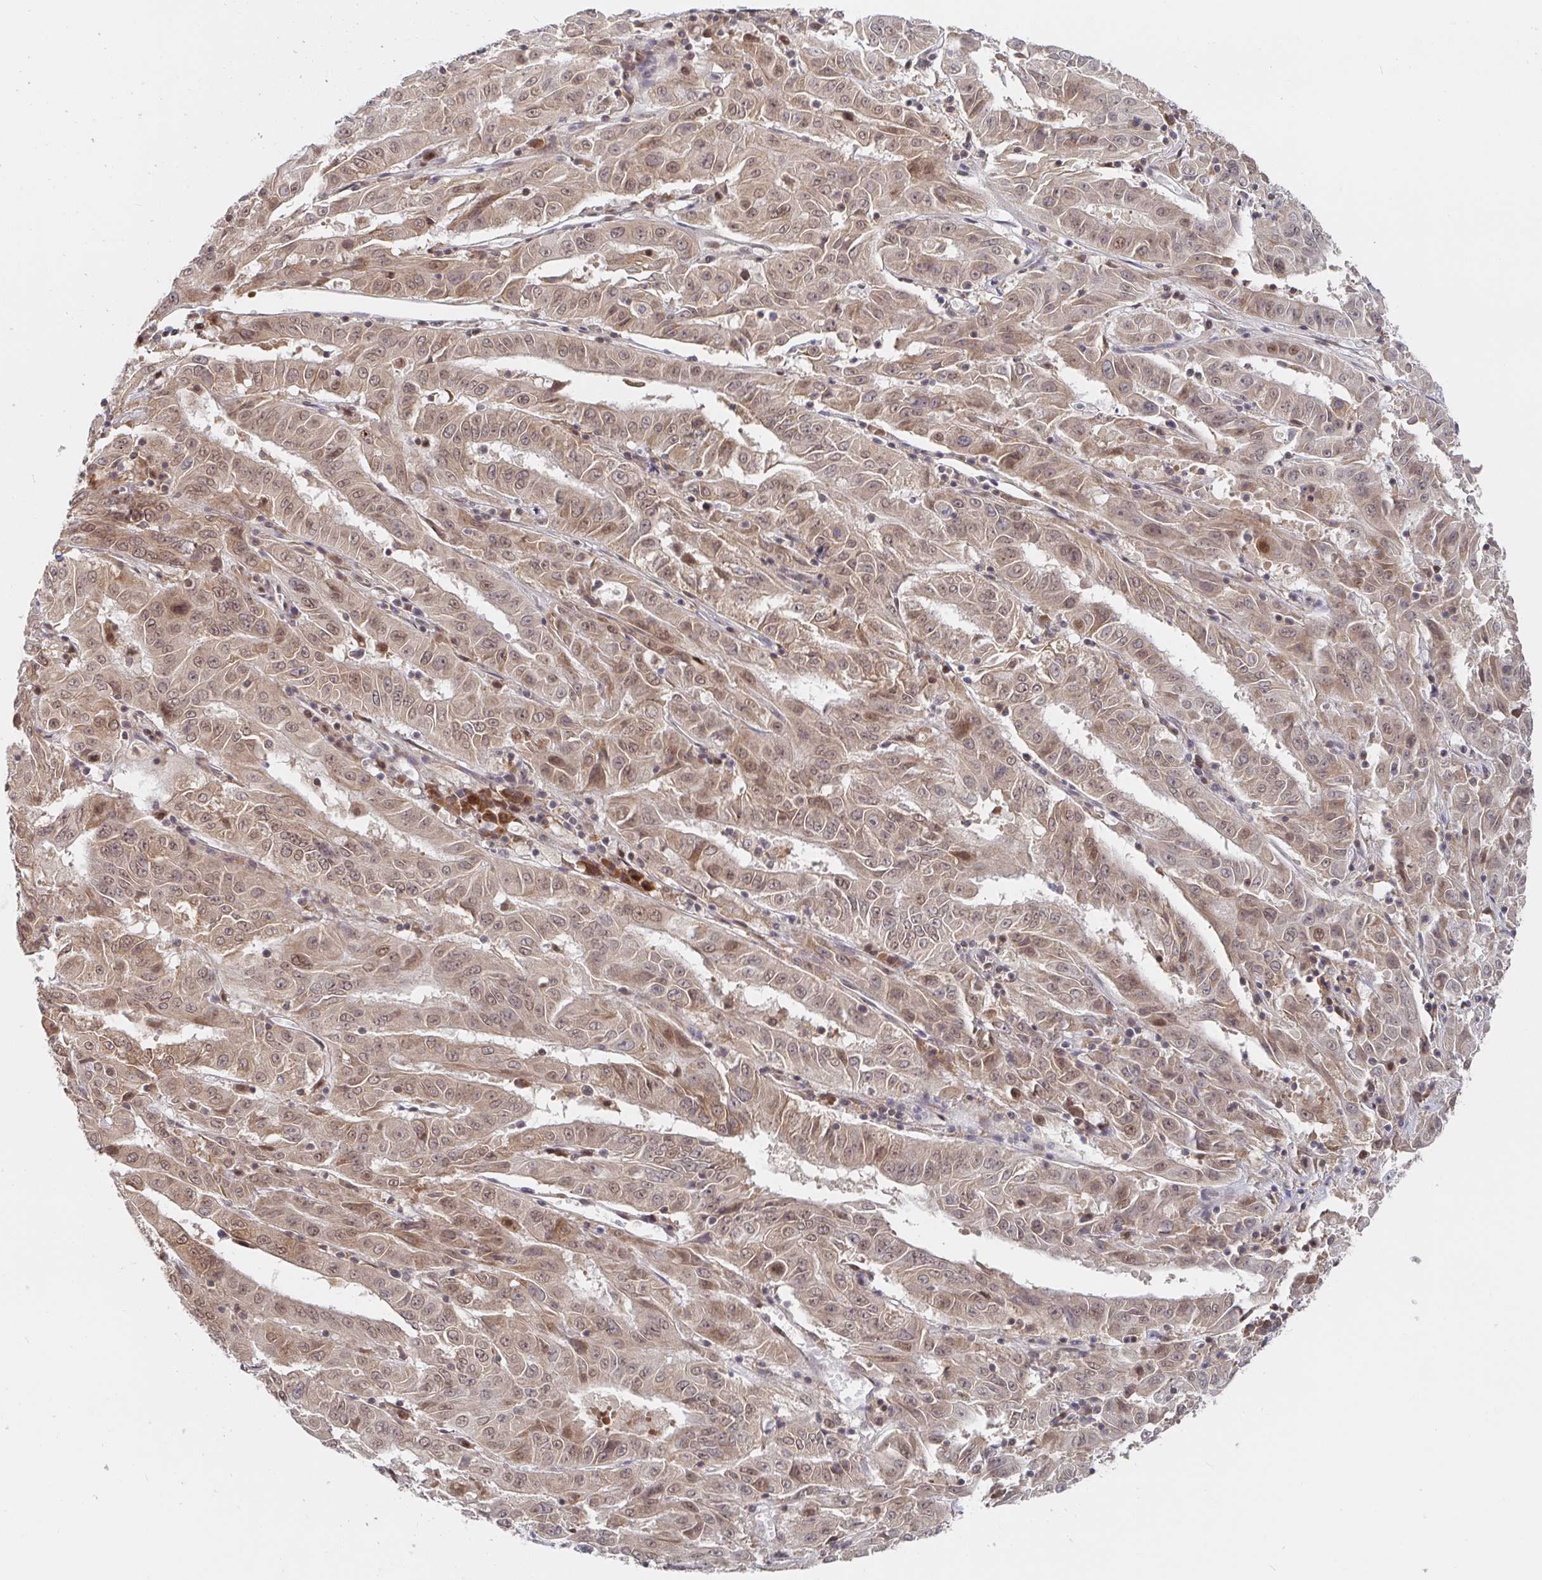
{"staining": {"intensity": "weak", "quantity": ">75%", "location": "cytoplasmic/membranous,nuclear"}, "tissue": "pancreatic cancer", "cell_type": "Tumor cells", "image_type": "cancer", "snomed": [{"axis": "morphology", "description": "Adenocarcinoma, NOS"}, {"axis": "topography", "description": "Pancreas"}], "caption": "Immunohistochemistry (IHC) histopathology image of neoplastic tissue: human adenocarcinoma (pancreatic) stained using immunohistochemistry exhibits low levels of weak protein expression localized specifically in the cytoplasmic/membranous and nuclear of tumor cells, appearing as a cytoplasmic/membranous and nuclear brown color.", "gene": "ALG1", "patient": {"sex": "male", "age": 63}}